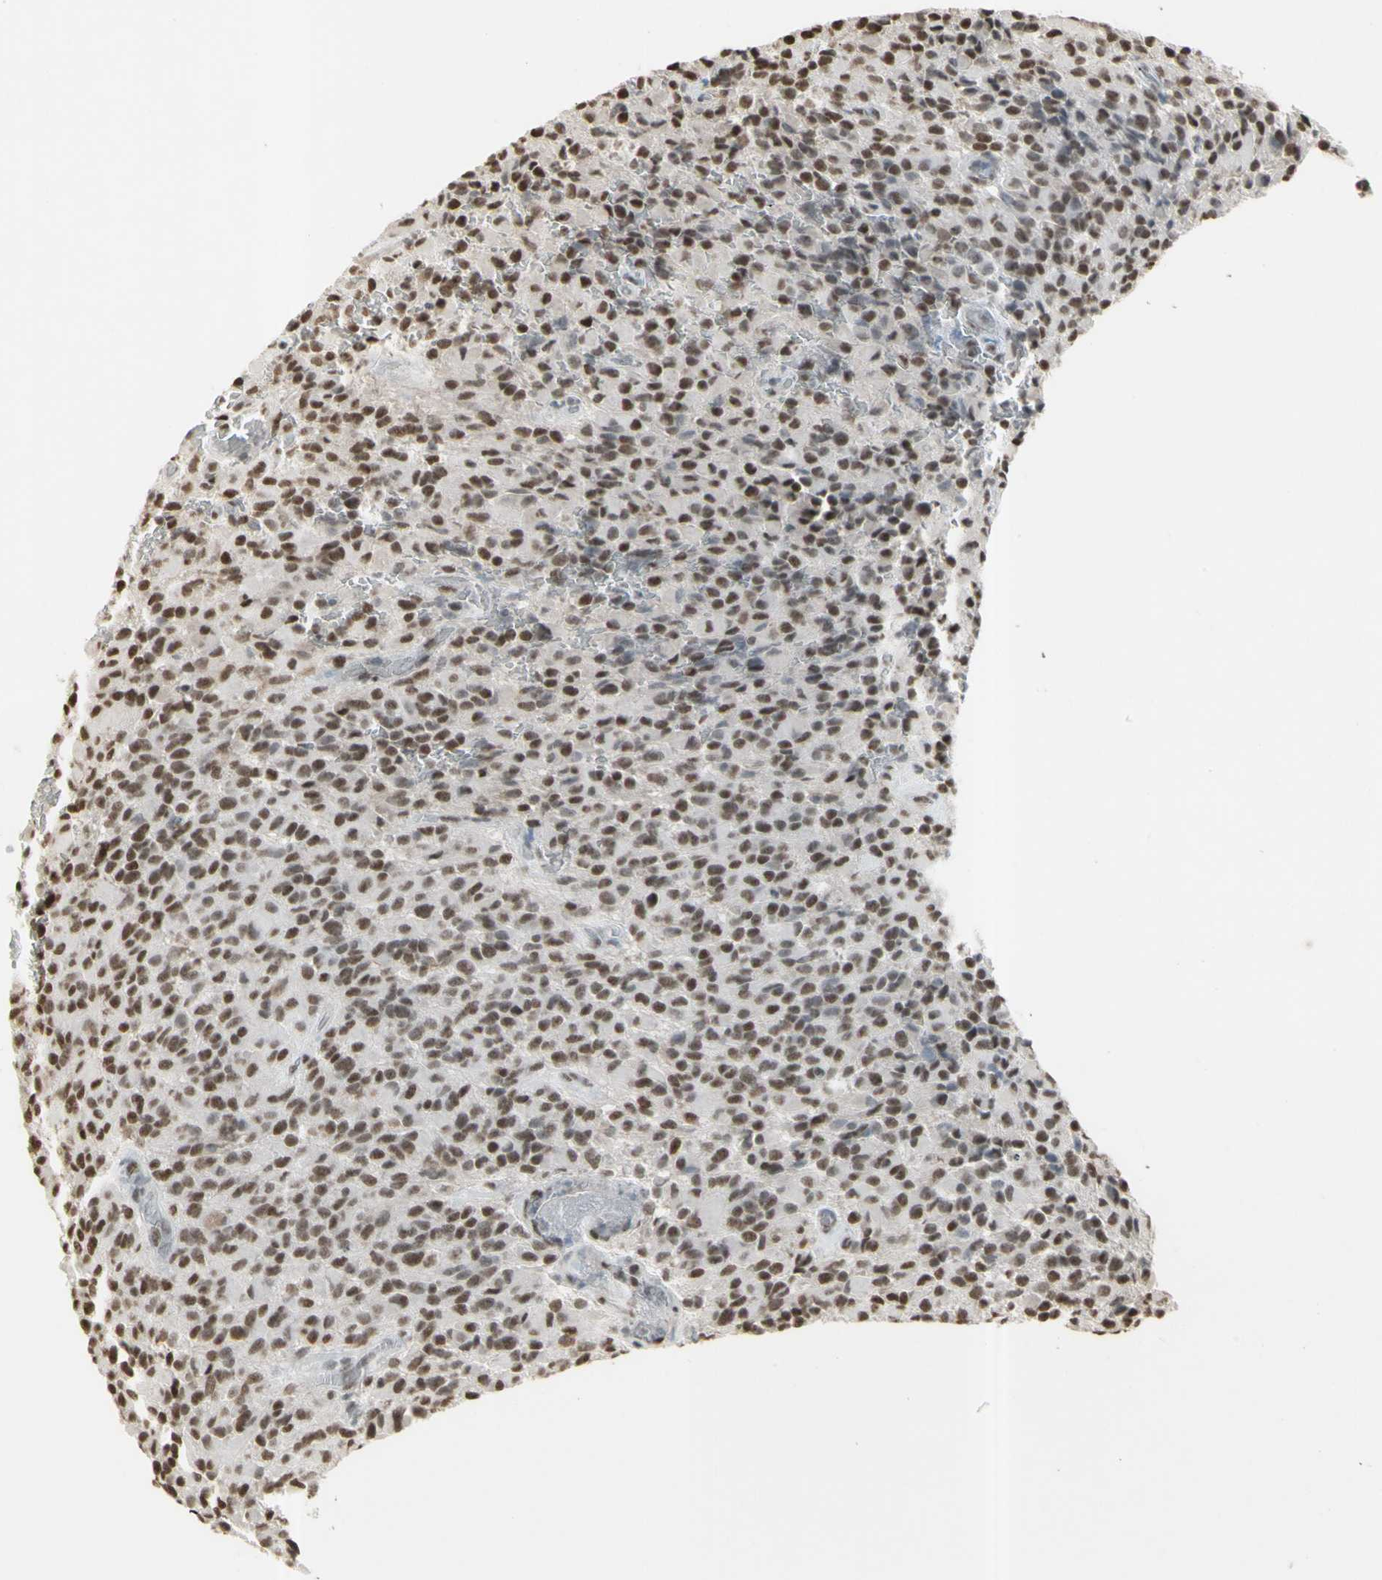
{"staining": {"intensity": "strong", "quantity": ">75%", "location": "nuclear"}, "tissue": "glioma", "cell_type": "Tumor cells", "image_type": "cancer", "snomed": [{"axis": "morphology", "description": "Glioma, malignant, High grade"}, {"axis": "topography", "description": "Brain"}], "caption": "Protein expression analysis of human malignant high-grade glioma reveals strong nuclear expression in approximately >75% of tumor cells. (brown staining indicates protein expression, while blue staining denotes nuclei).", "gene": "TRIM28", "patient": {"sex": "male", "age": 71}}